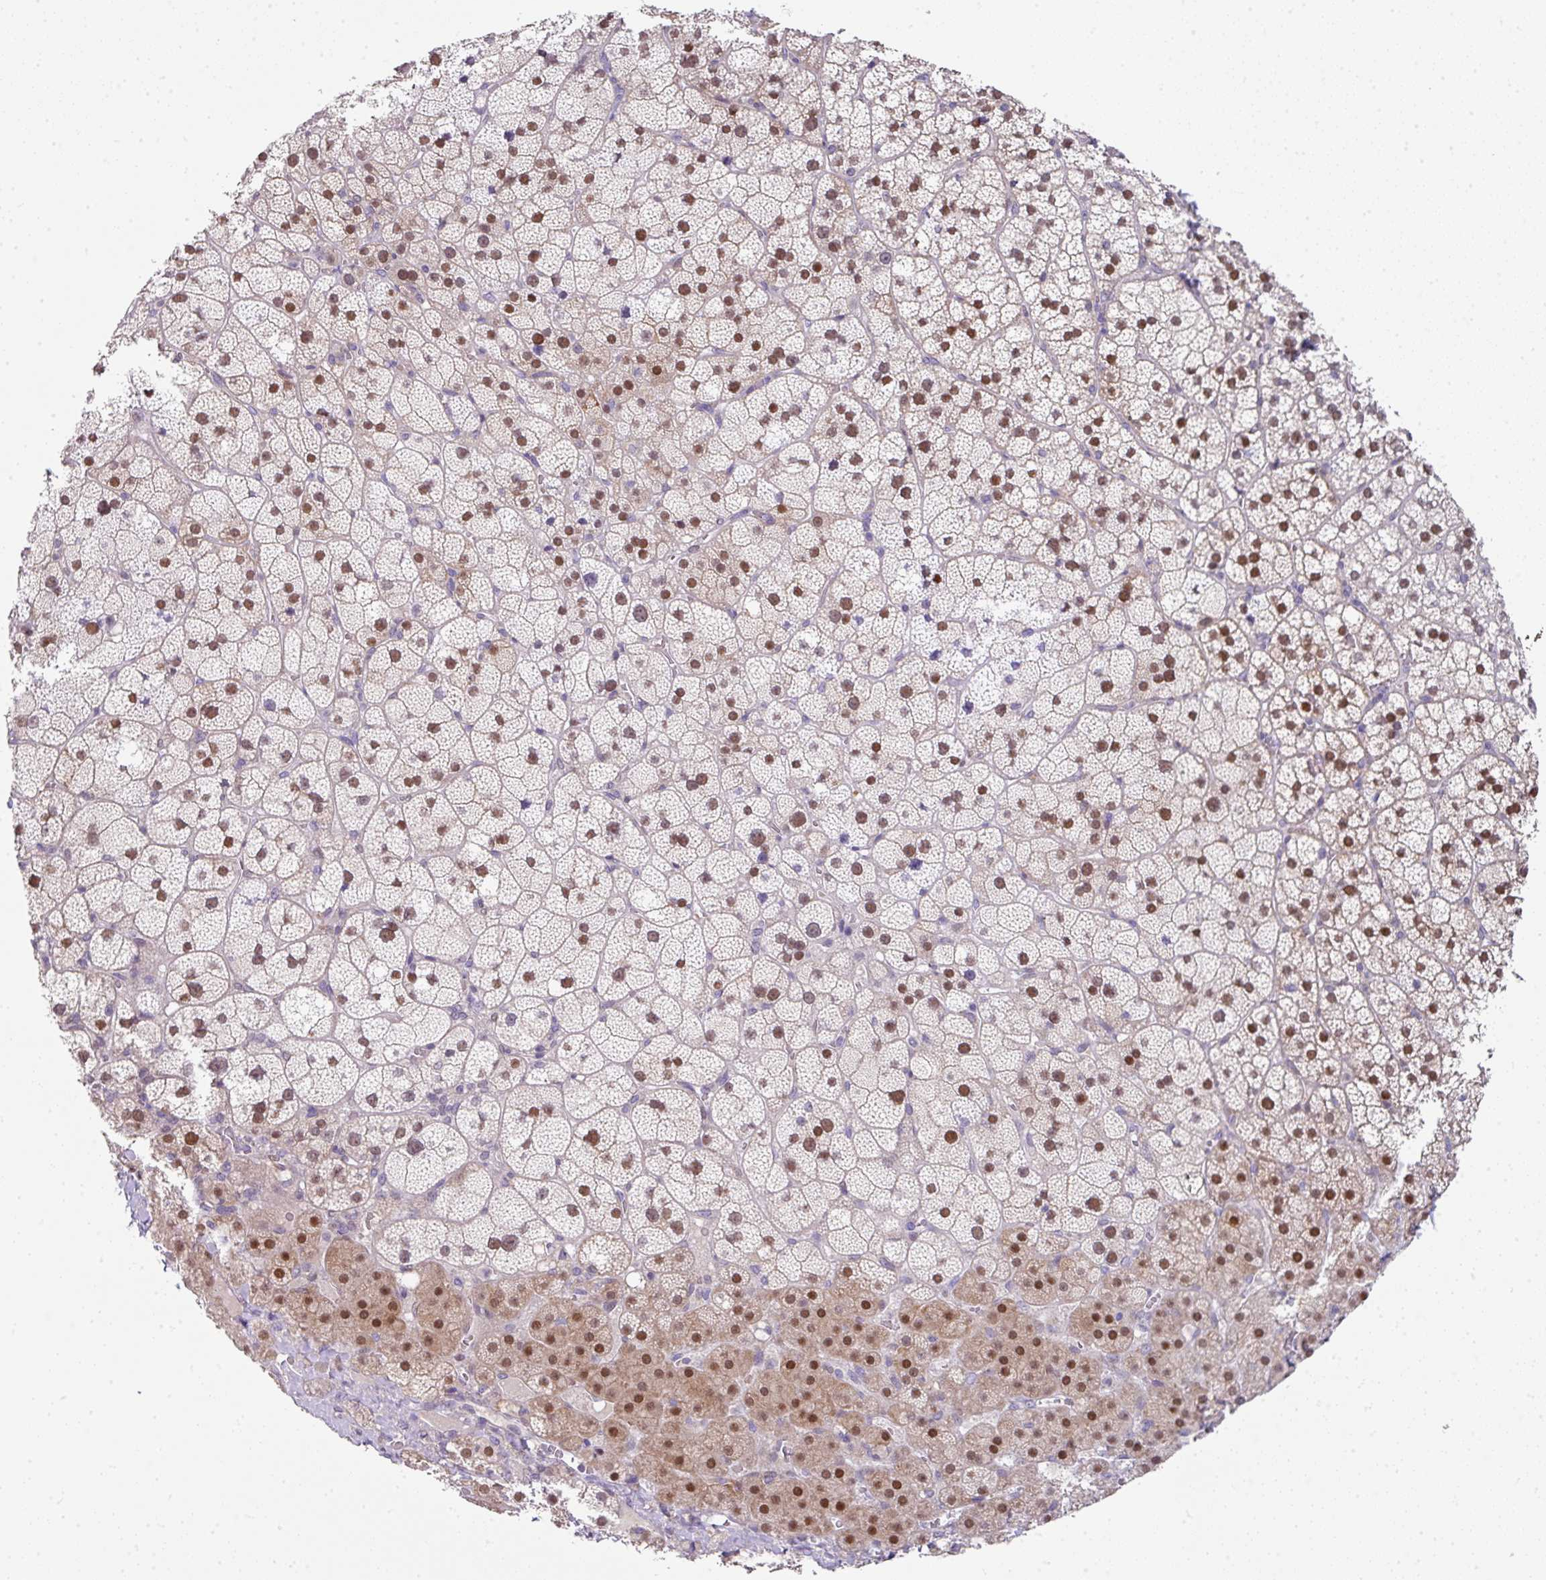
{"staining": {"intensity": "moderate", "quantity": ">75%", "location": "cytoplasmic/membranous,nuclear"}, "tissue": "adrenal gland", "cell_type": "Glandular cells", "image_type": "normal", "snomed": [{"axis": "morphology", "description": "Normal tissue, NOS"}, {"axis": "topography", "description": "Adrenal gland"}], "caption": "Protein expression analysis of unremarkable adrenal gland shows moderate cytoplasmic/membranous,nuclear staining in approximately >75% of glandular cells. The staining is performed using DAB brown chromogen to label protein expression. The nuclei are counter-stained blue using hematoxylin.", "gene": "ANKRD18A", "patient": {"sex": "male", "age": 53}}